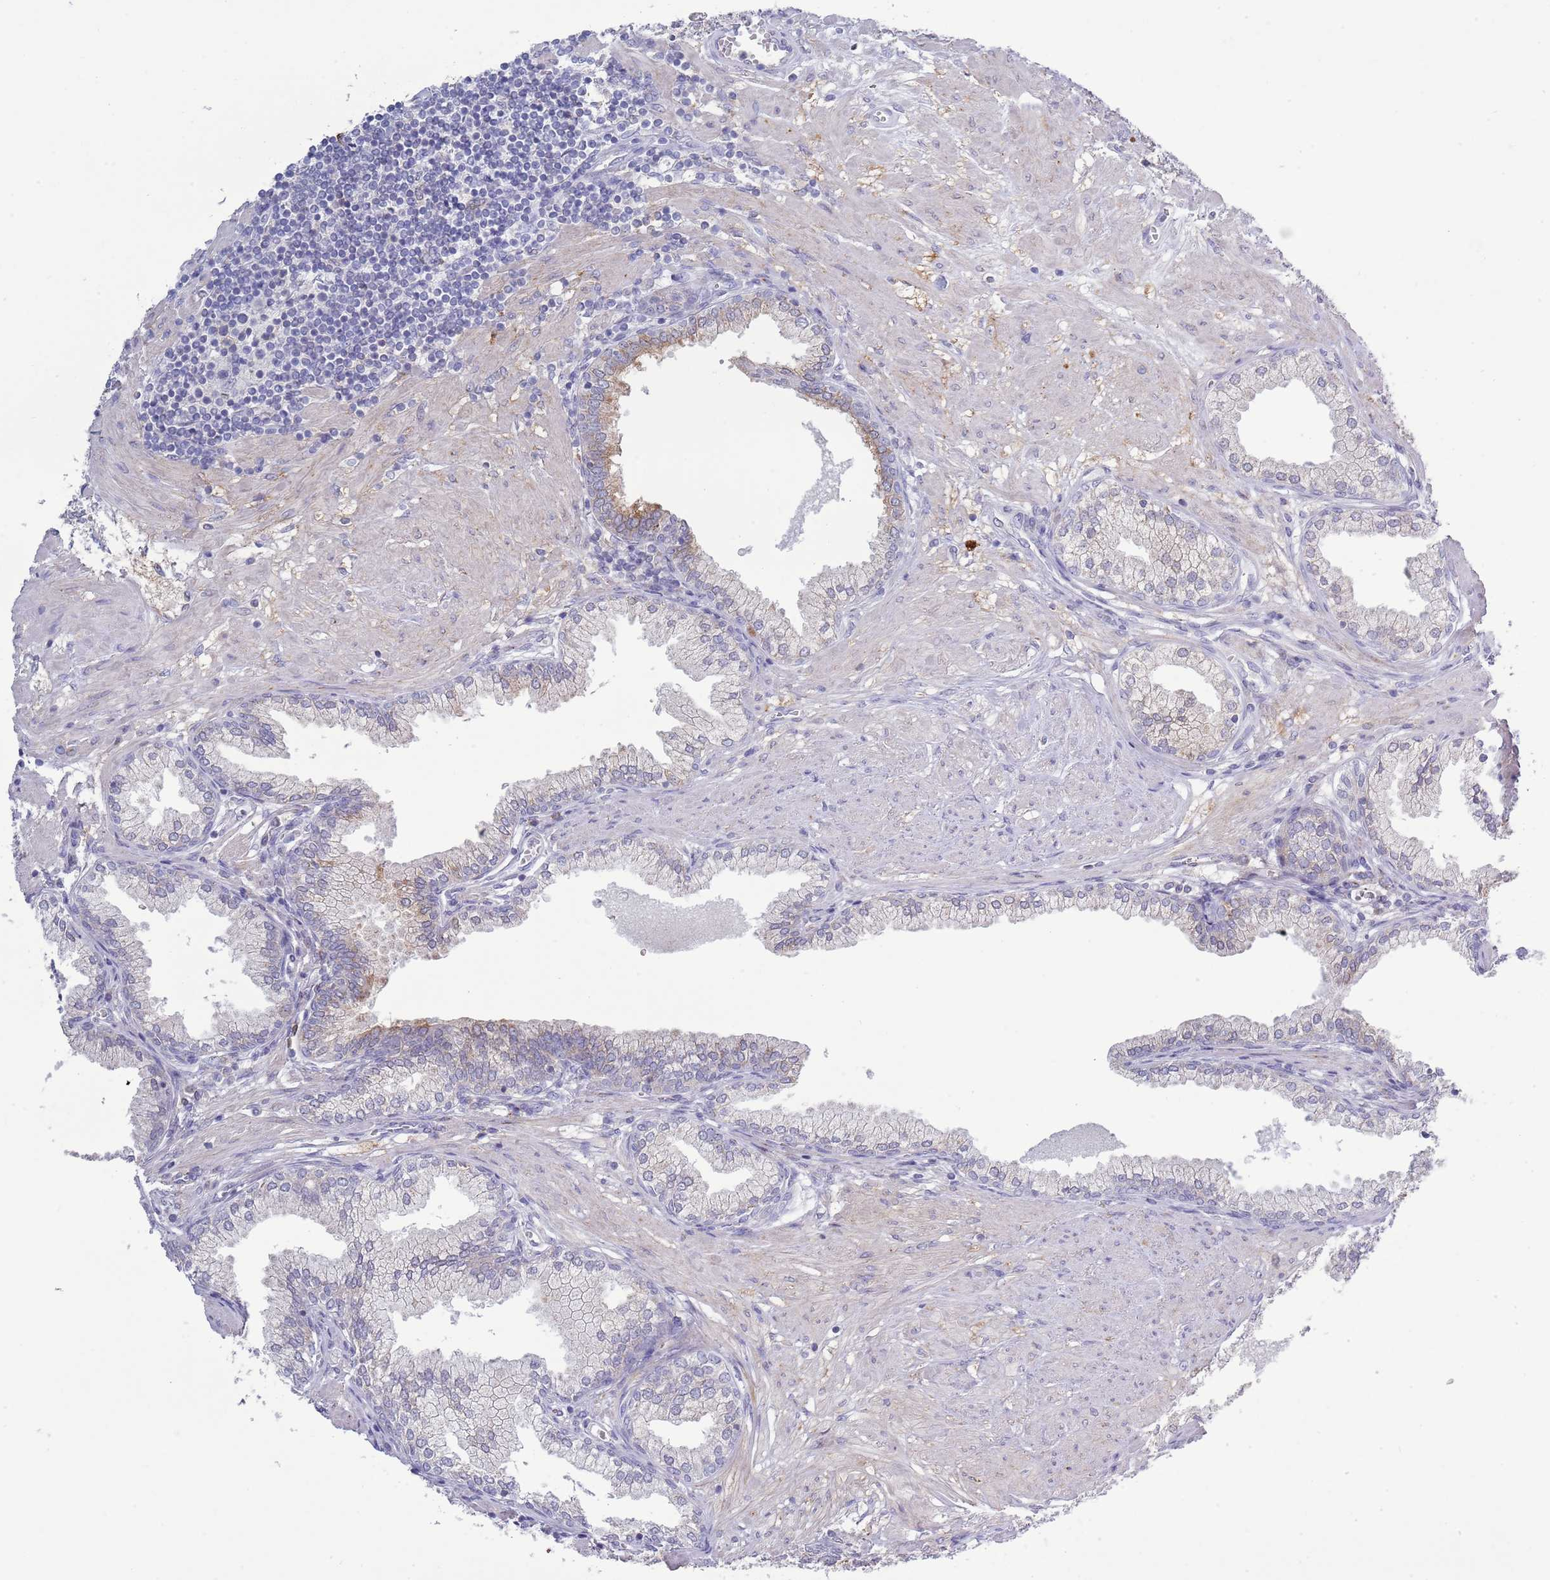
{"staining": {"intensity": "moderate", "quantity": "25%-75%", "location": "cytoplasmic/membranous"}, "tissue": "prostate cancer", "cell_type": "Tumor cells", "image_type": "cancer", "snomed": [{"axis": "morphology", "description": "Adenocarcinoma, High grade"}, {"axis": "topography", "description": "Prostate and seminal vesicle, NOS"}], "caption": "Immunohistochemistry (DAB (3,3'-diaminobenzidine)) staining of prostate cancer (adenocarcinoma (high-grade)) shows moderate cytoplasmic/membranous protein staining in approximately 25%-75% of tumor cells.", "gene": "ACSBG1", "patient": {"sex": "male", "age": 64}}